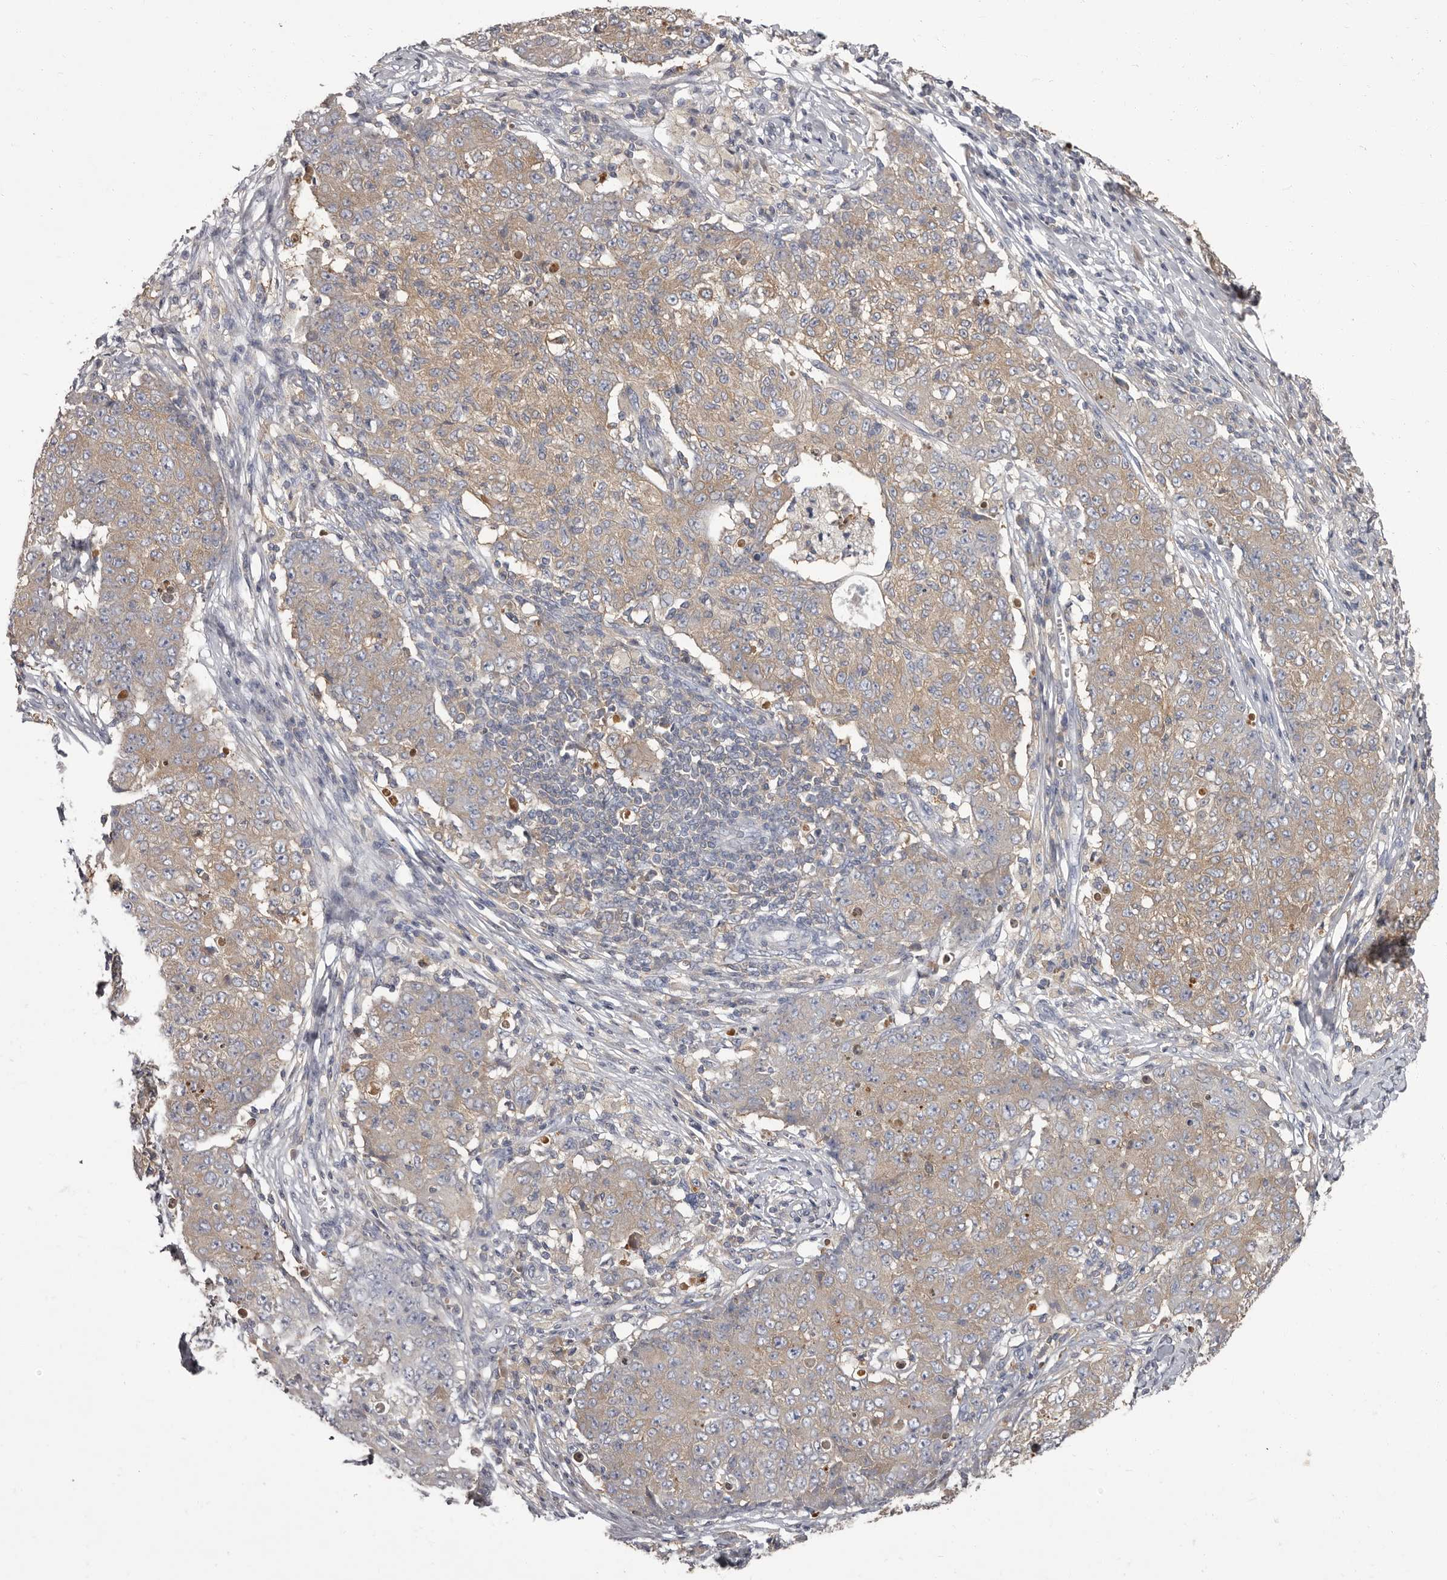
{"staining": {"intensity": "weak", "quantity": "<25%", "location": "cytoplasmic/membranous"}, "tissue": "ovarian cancer", "cell_type": "Tumor cells", "image_type": "cancer", "snomed": [{"axis": "morphology", "description": "Carcinoma, endometroid"}, {"axis": "topography", "description": "Ovary"}], "caption": "Immunohistochemistry (IHC) photomicrograph of human ovarian cancer stained for a protein (brown), which shows no staining in tumor cells. (DAB IHC with hematoxylin counter stain).", "gene": "APEH", "patient": {"sex": "female", "age": 42}}